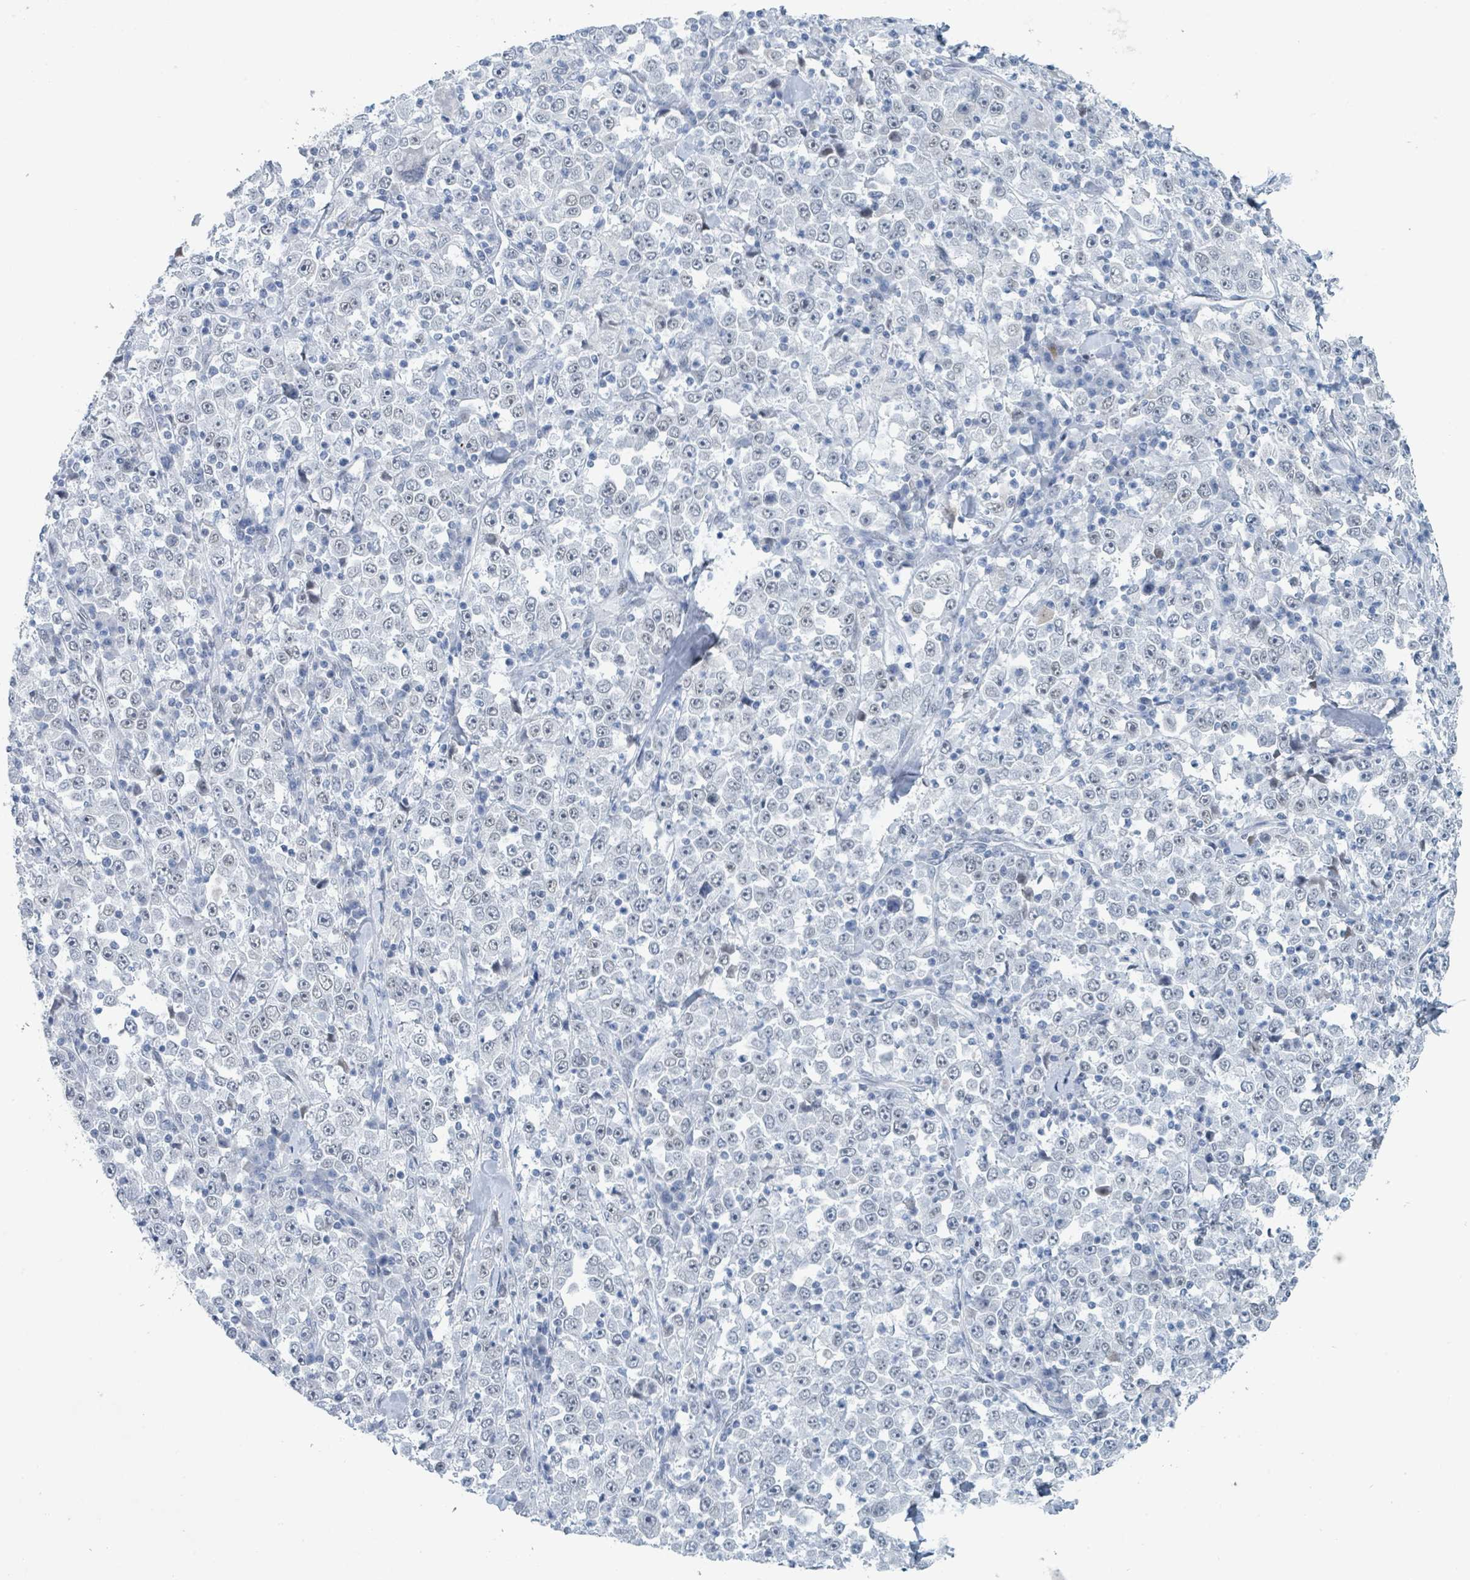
{"staining": {"intensity": "negative", "quantity": "none", "location": "none"}, "tissue": "stomach cancer", "cell_type": "Tumor cells", "image_type": "cancer", "snomed": [{"axis": "morphology", "description": "Normal tissue, NOS"}, {"axis": "morphology", "description": "Adenocarcinoma, NOS"}, {"axis": "topography", "description": "Stomach, upper"}, {"axis": "topography", "description": "Stomach"}], "caption": "High power microscopy image of an immunohistochemistry photomicrograph of stomach cancer, revealing no significant expression in tumor cells.", "gene": "EHMT2", "patient": {"sex": "male", "age": 59}}